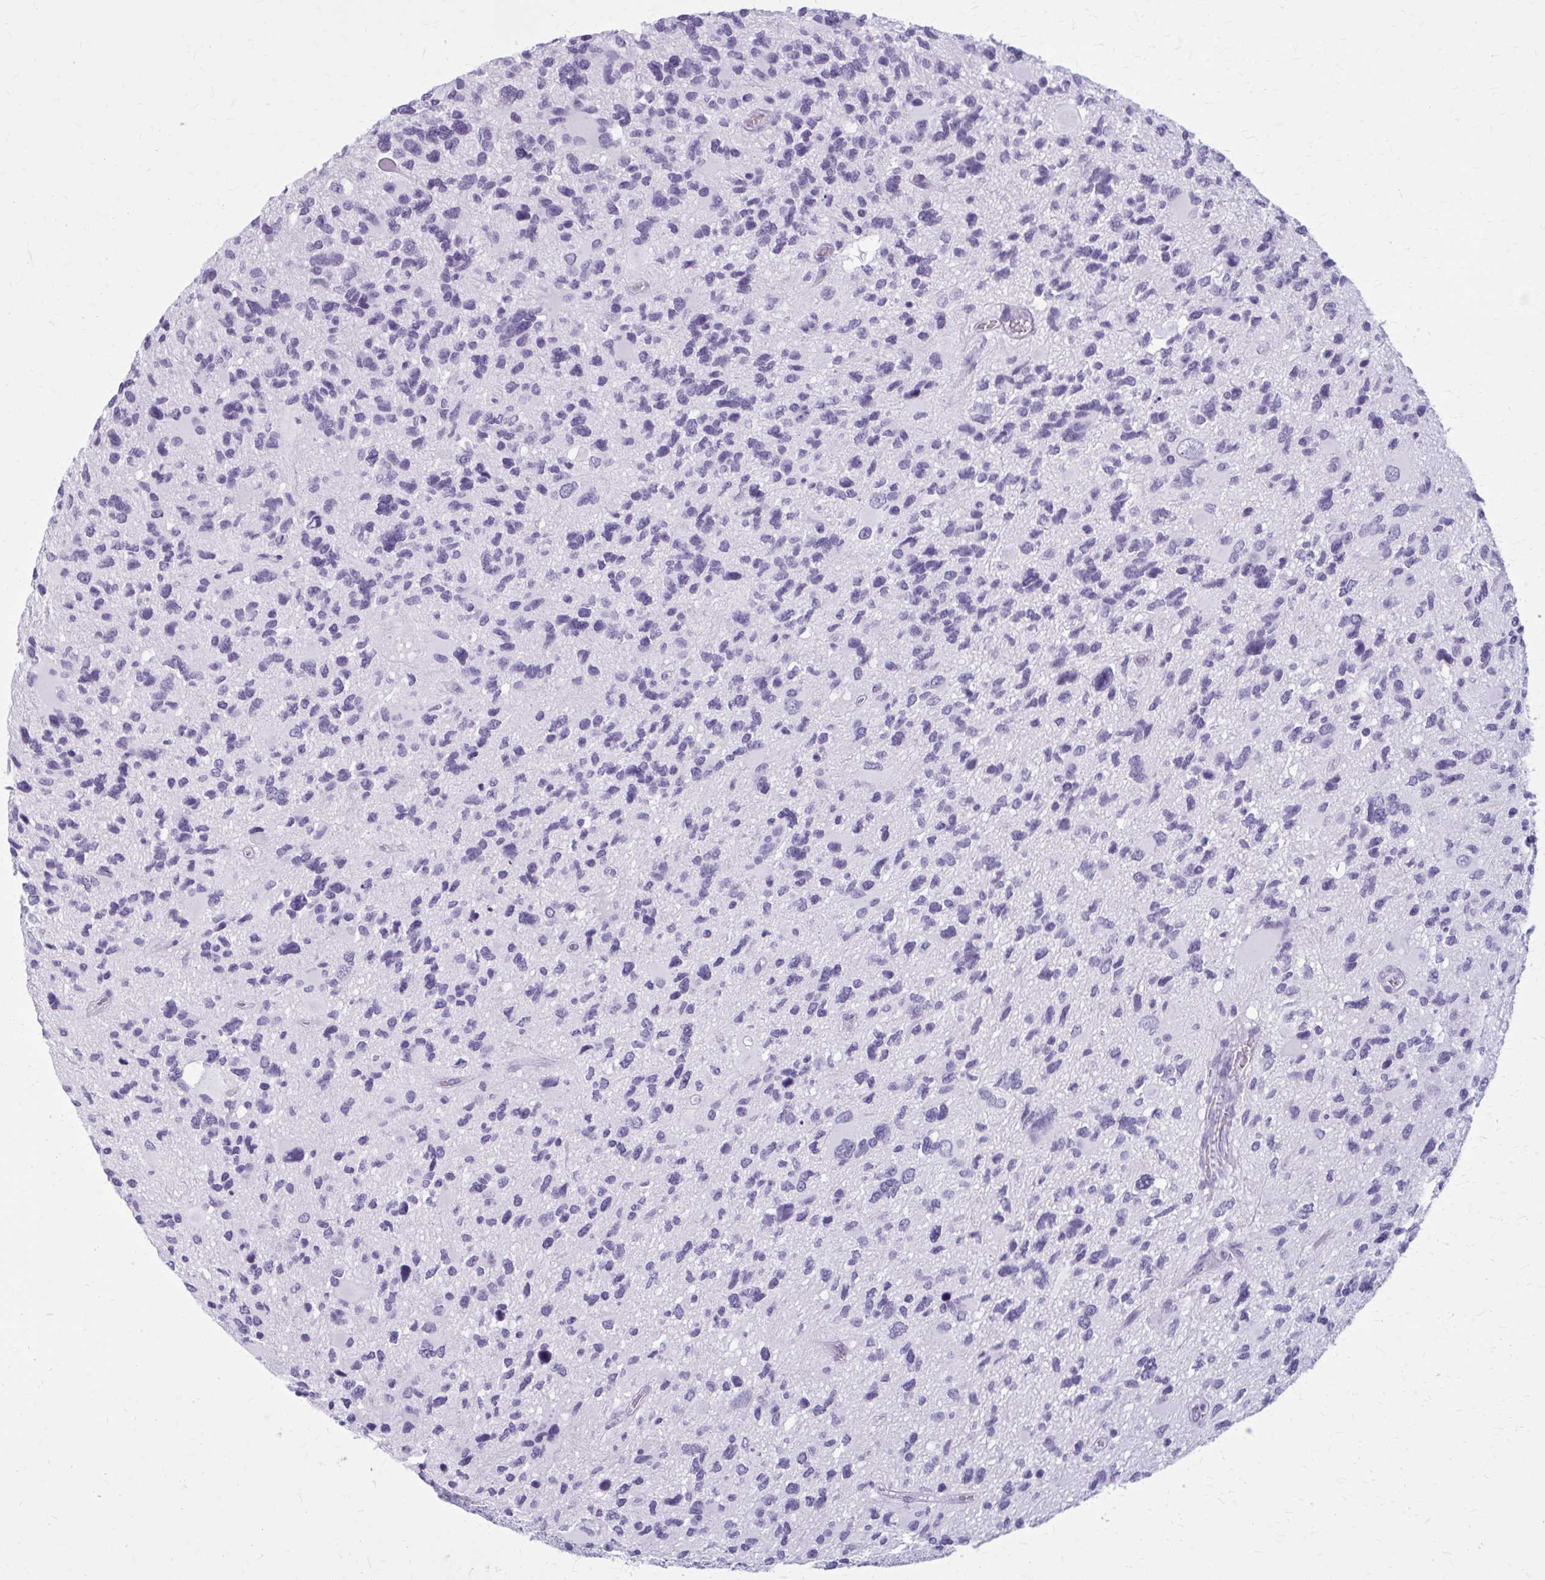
{"staining": {"intensity": "negative", "quantity": "none", "location": "none"}, "tissue": "glioma", "cell_type": "Tumor cells", "image_type": "cancer", "snomed": [{"axis": "morphology", "description": "Glioma, malignant, High grade"}, {"axis": "topography", "description": "Brain"}], "caption": "Tumor cells show no significant protein expression in glioma. (DAB (3,3'-diaminobenzidine) immunohistochemistry, high magnification).", "gene": "ZDHHC7", "patient": {"sex": "female", "age": 11}}